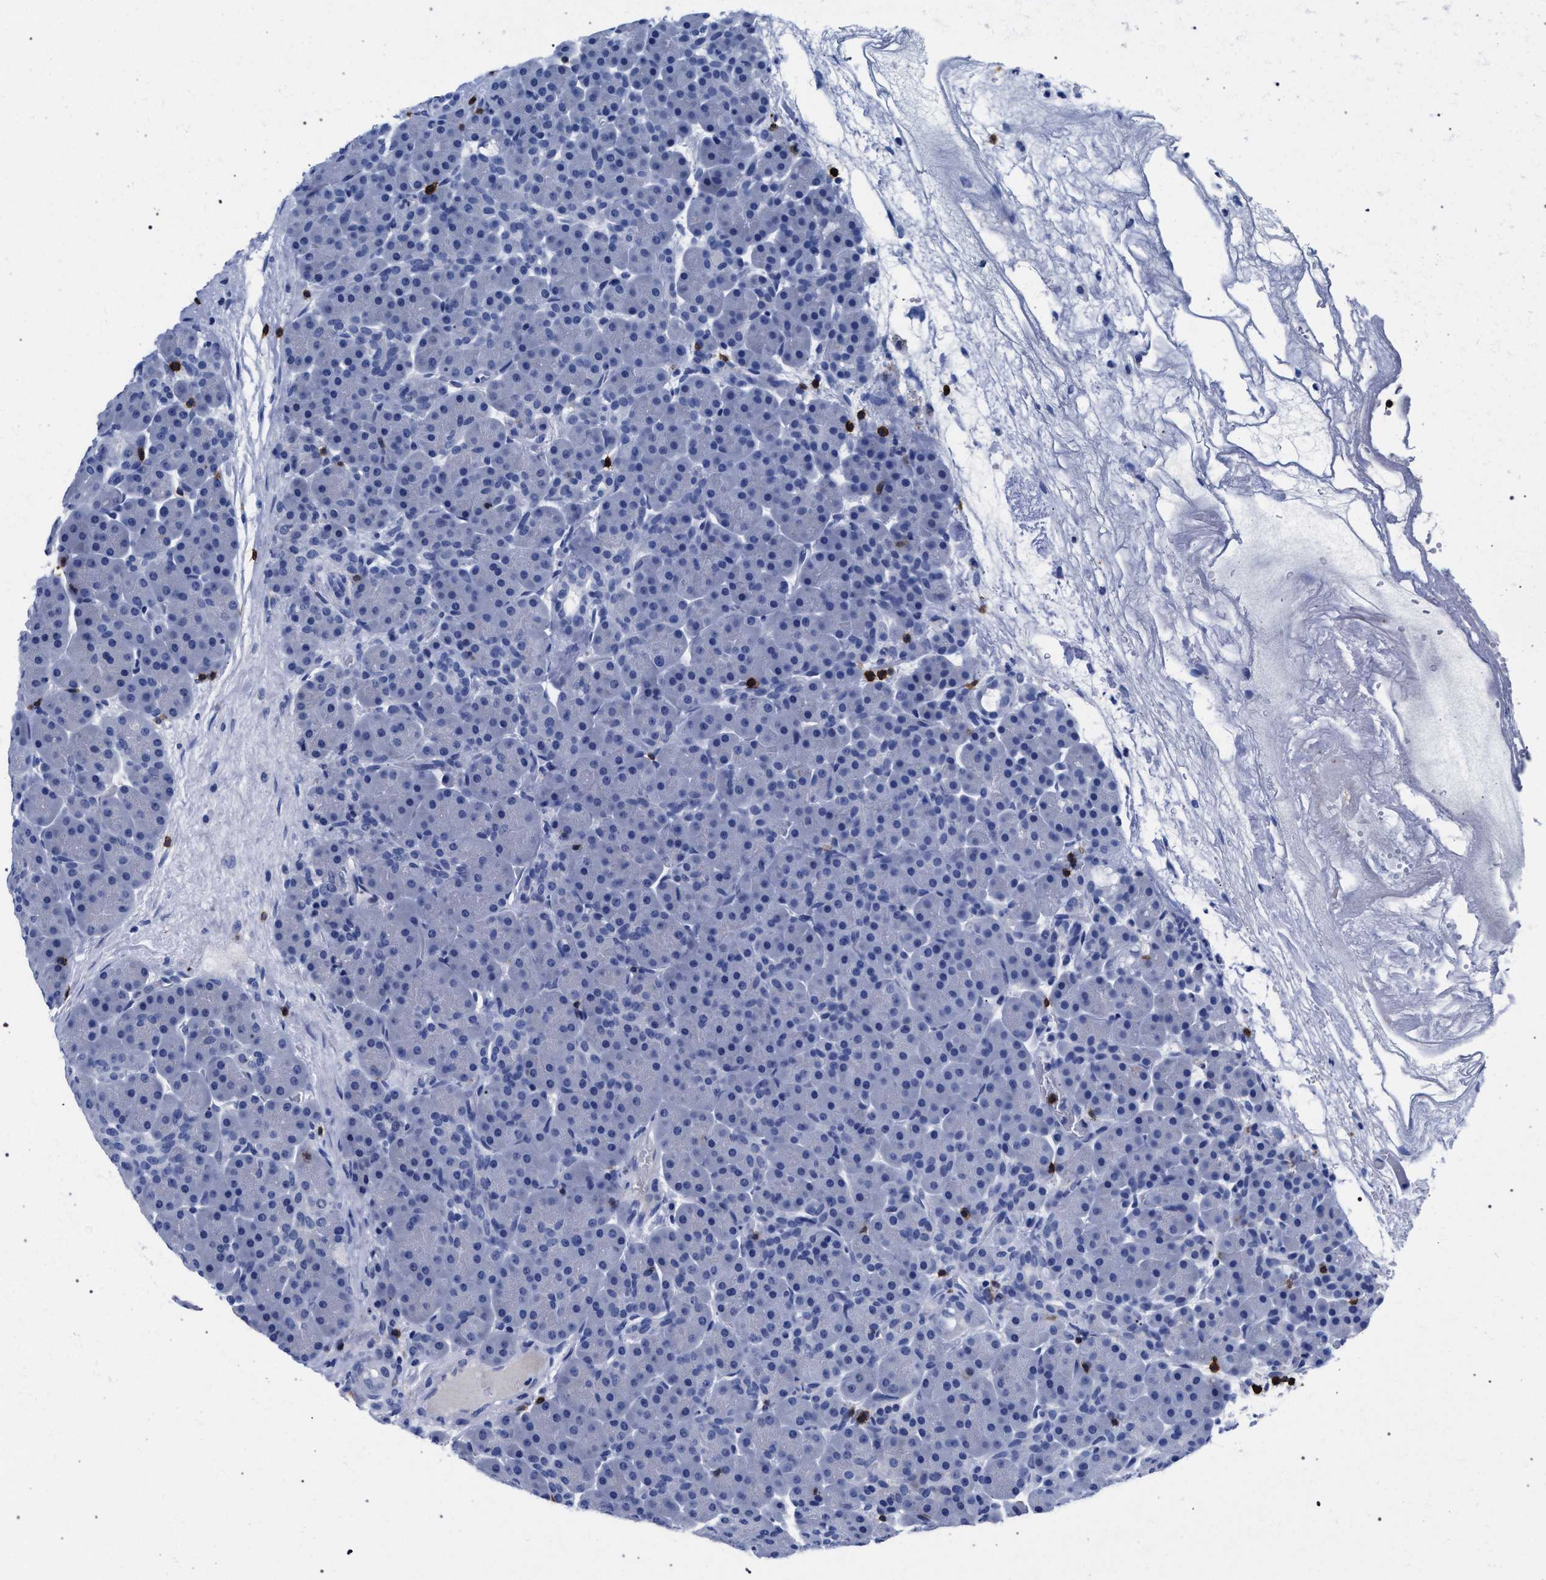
{"staining": {"intensity": "negative", "quantity": "none", "location": "none"}, "tissue": "pancreas", "cell_type": "Exocrine glandular cells", "image_type": "normal", "snomed": [{"axis": "morphology", "description": "Normal tissue, NOS"}, {"axis": "topography", "description": "Pancreas"}], "caption": "This is a histopathology image of immunohistochemistry (IHC) staining of unremarkable pancreas, which shows no positivity in exocrine glandular cells. (Stains: DAB (3,3'-diaminobenzidine) immunohistochemistry with hematoxylin counter stain, Microscopy: brightfield microscopy at high magnification).", "gene": "KLRK1", "patient": {"sex": "male", "age": 66}}